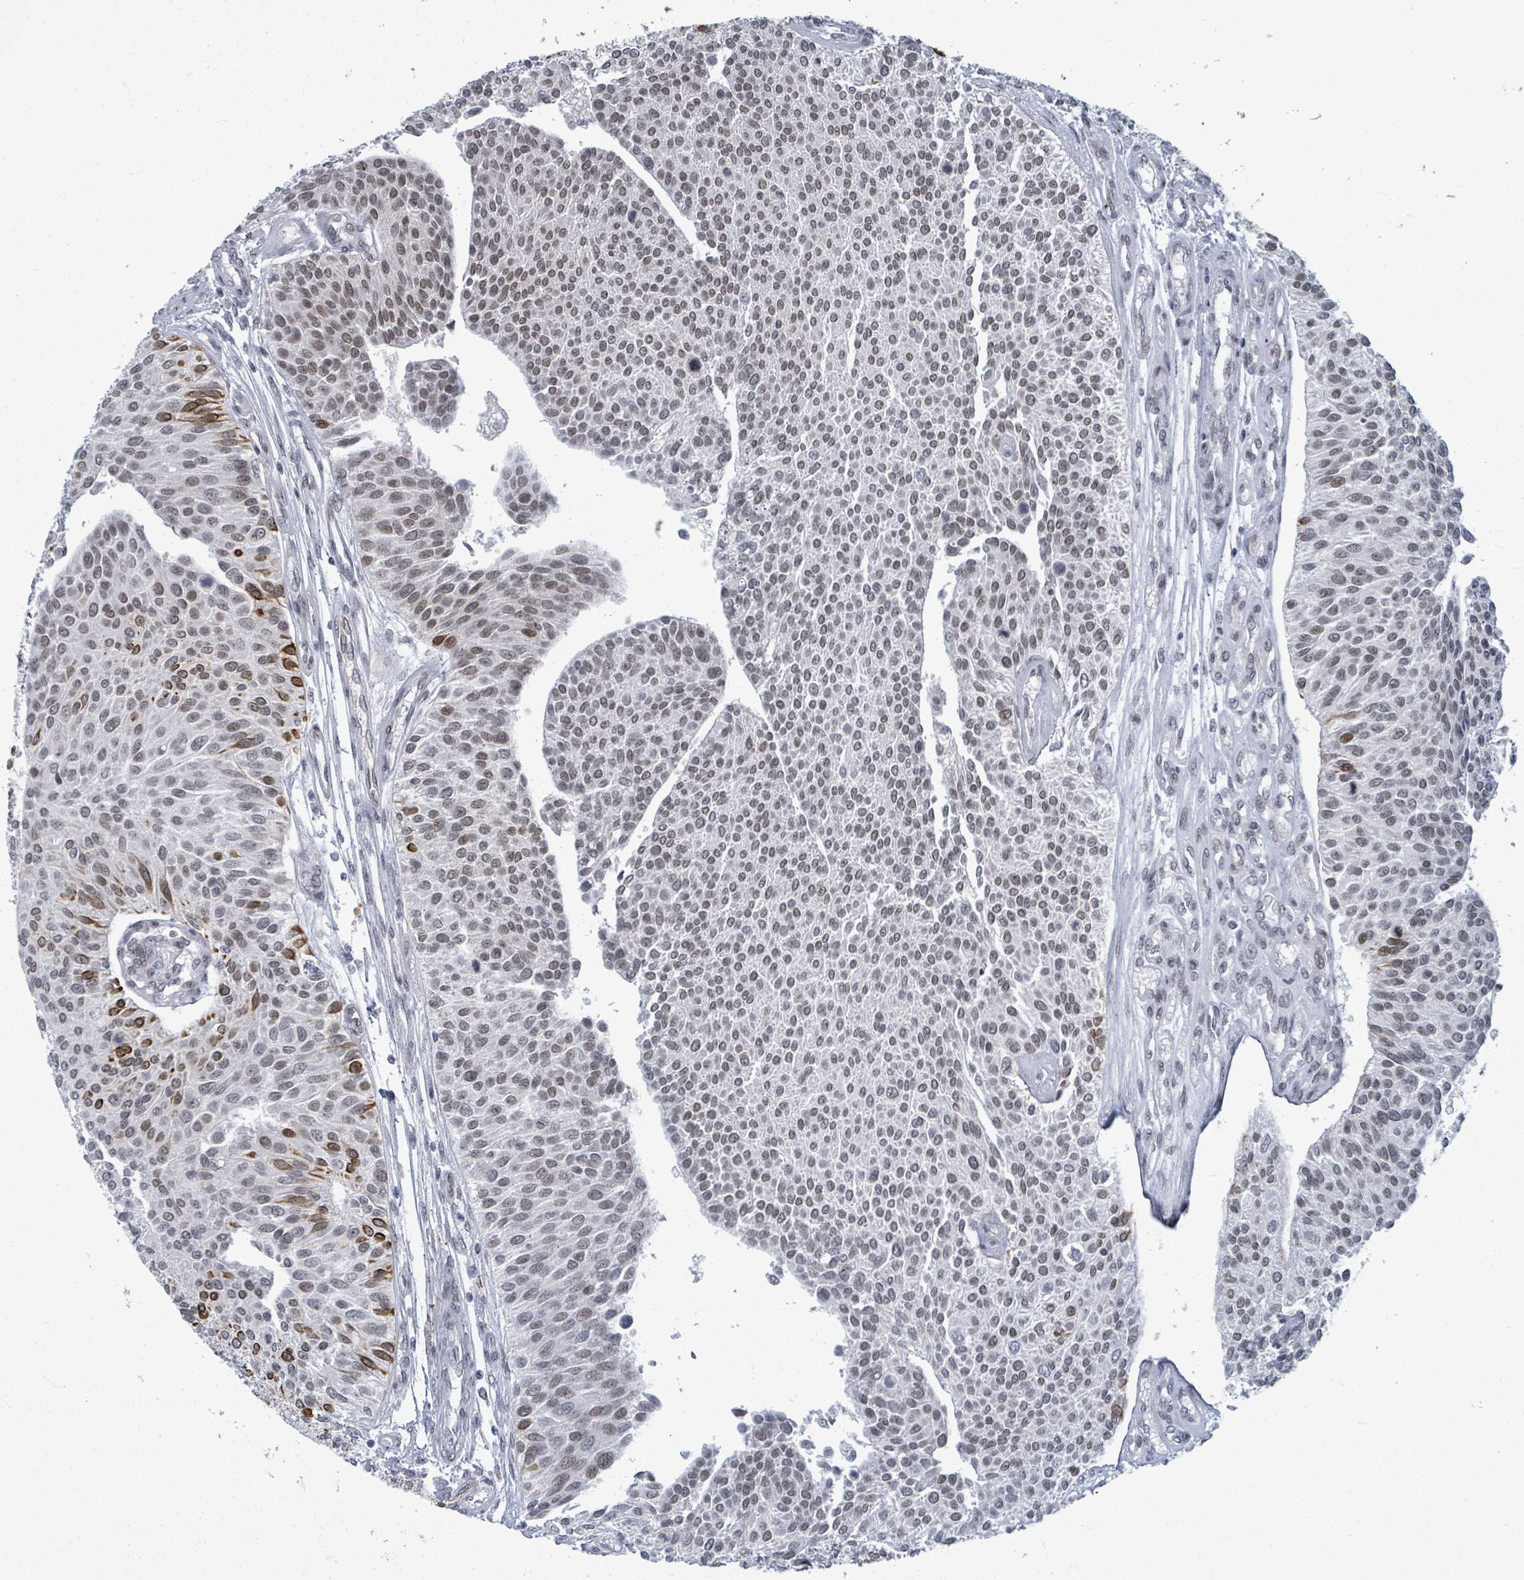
{"staining": {"intensity": "moderate", "quantity": "25%-75%", "location": "cytoplasmic/membranous,nuclear"}, "tissue": "urothelial cancer", "cell_type": "Tumor cells", "image_type": "cancer", "snomed": [{"axis": "morphology", "description": "Urothelial carcinoma, NOS"}, {"axis": "topography", "description": "Urinary bladder"}], "caption": "About 25%-75% of tumor cells in transitional cell carcinoma show moderate cytoplasmic/membranous and nuclear protein staining as visualized by brown immunohistochemical staining.", "gene": "ERCC5", "patient": {"sex": "male", "age": 55}}